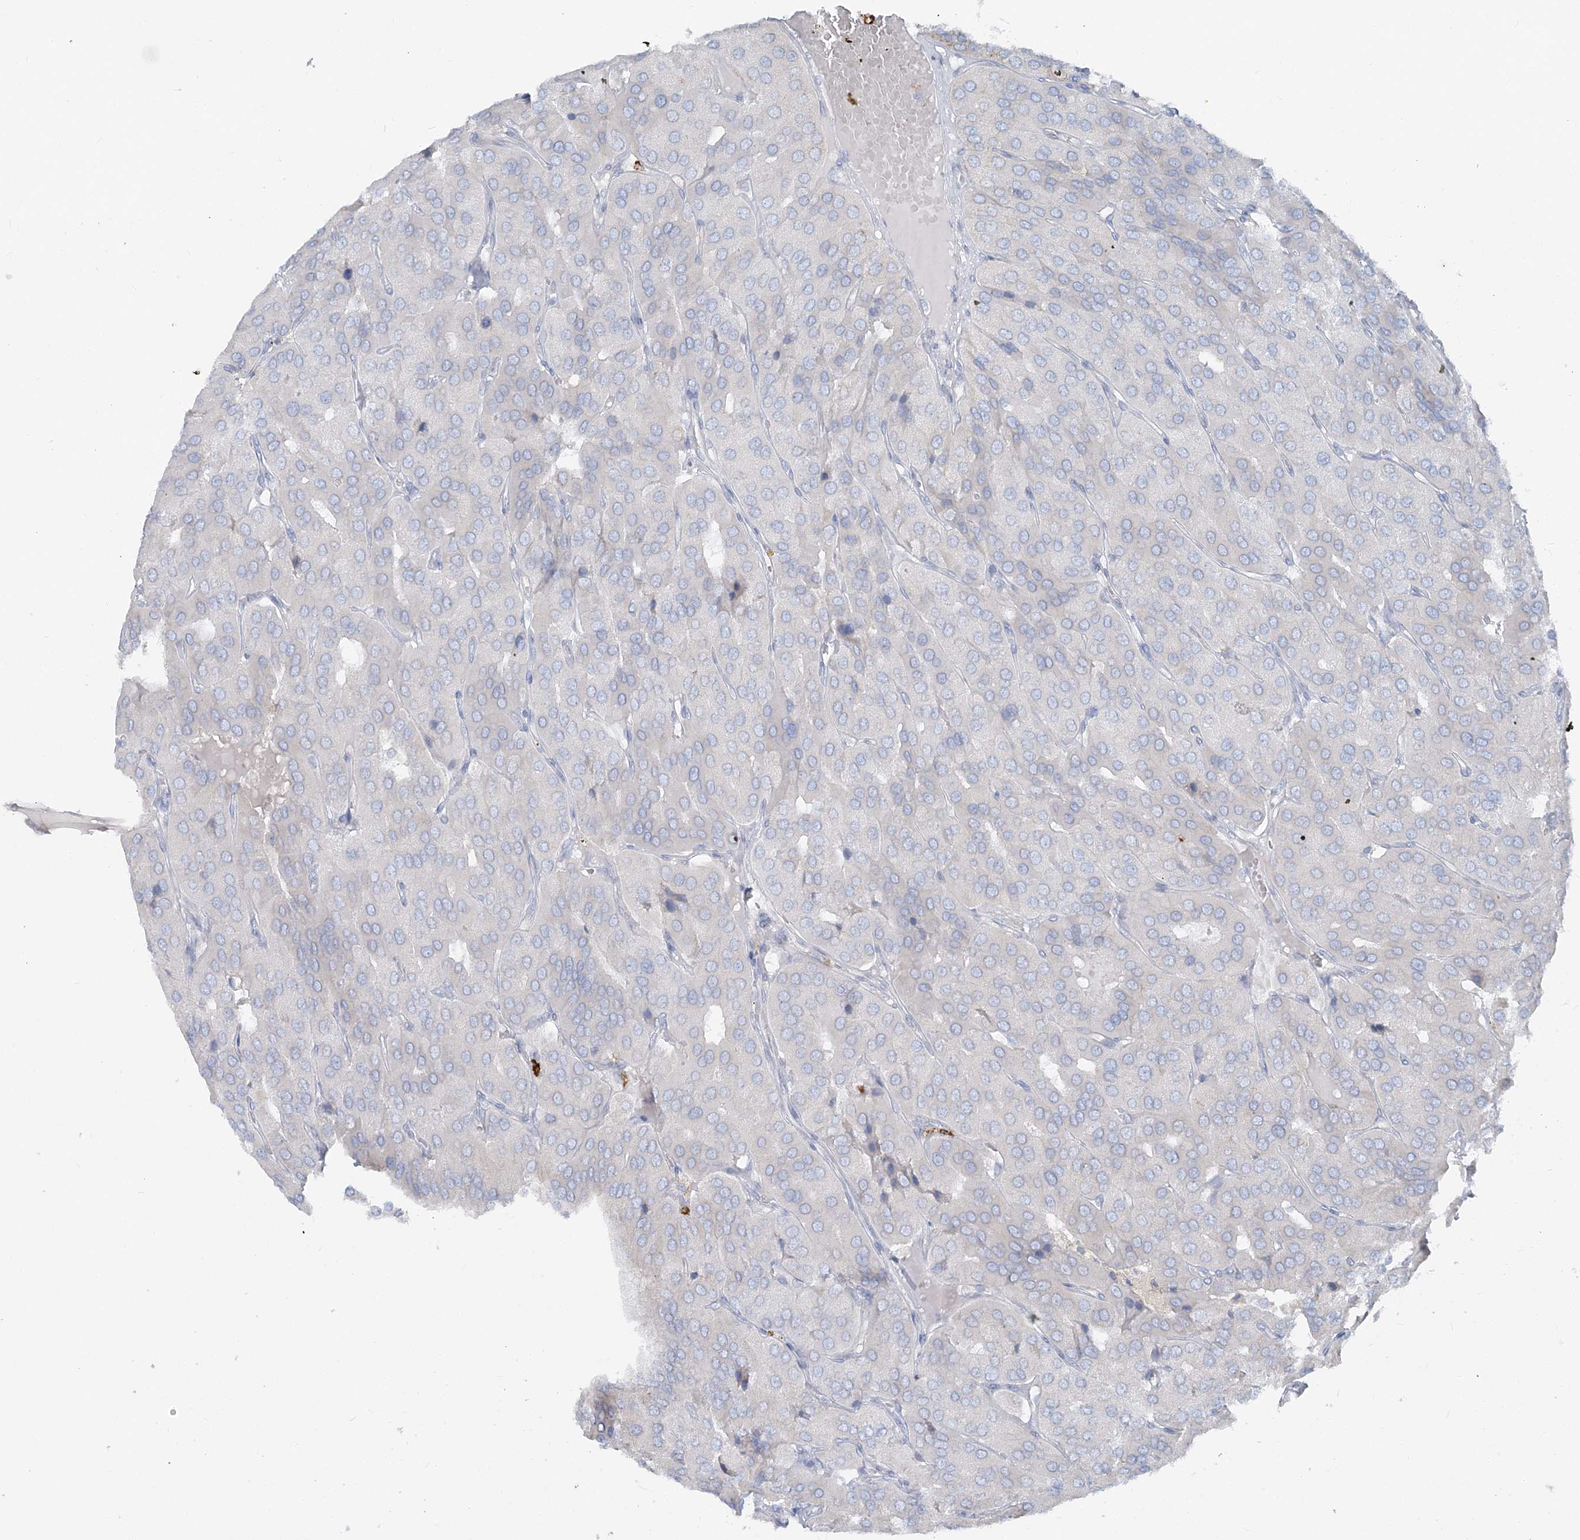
{"staining": {"intensity": "negative", "quantity": "none", "location": "none"}, "tissue": "parathyroid gland", "cell_type": "Glandular cells", "image_type": "normal", "snomed": [{"axis": "morphology", "description": "Normal tissue, NOS"}, {"axis": "morphology", "description": "Adenoma, NOS"}, {"axis": "topography", "description": "Parathyroid gland"}], "caption": "Histopathology image shows no protein positivity in glandular cells of unremarkable parathyroid gland. (Brightfield microscopy of DAB IHC at high magnification).", "gene": "CCNJ", "patient": {"sex": "female", "age": 86}}